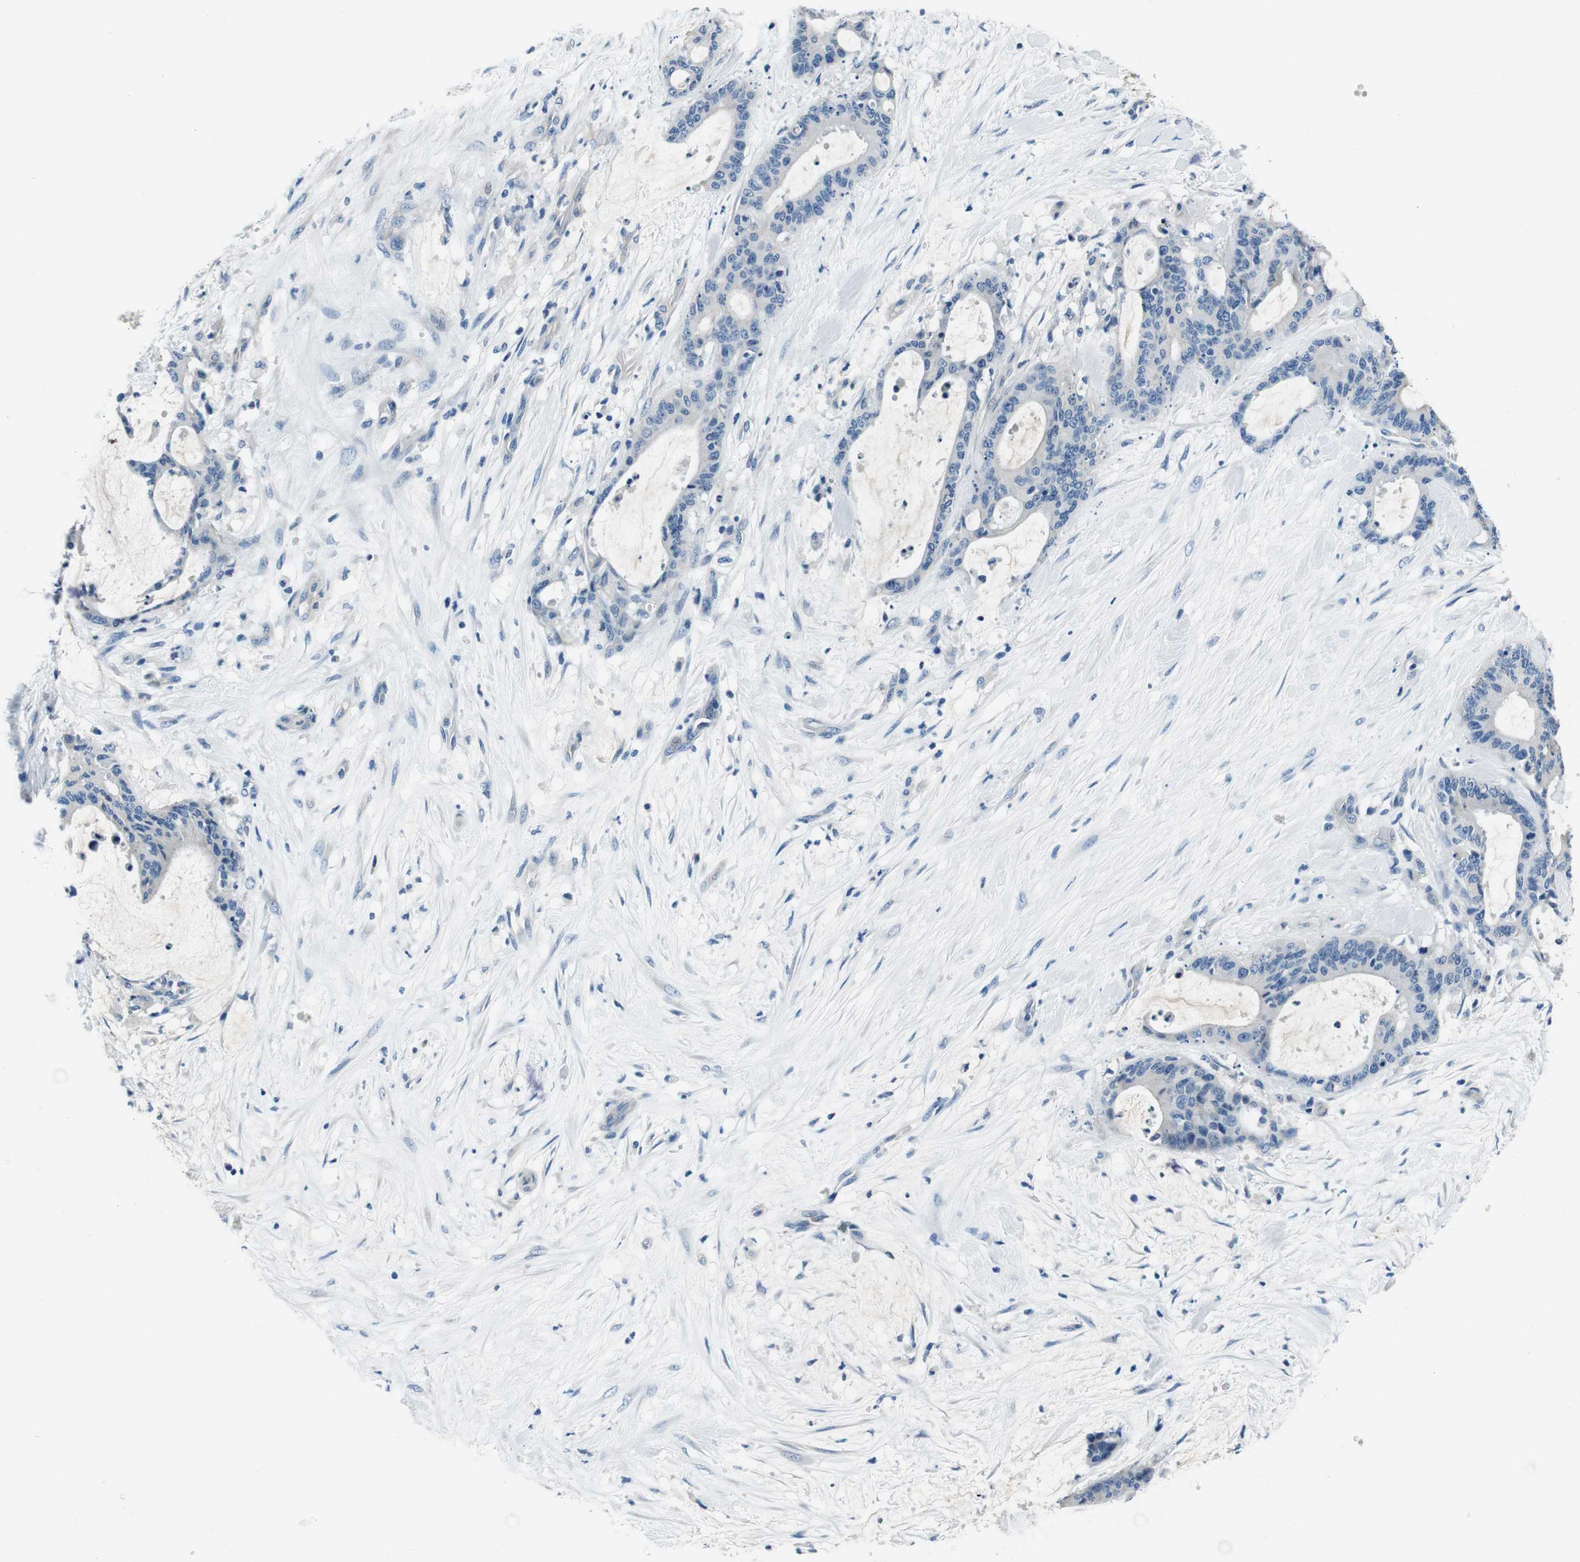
{"staining": {"intensity": "negative", "quantity": "none", "location": "none"}, "tissue": "liver cancer", "cell_type": "Tumor cells", "image_type": "cancer", "snomed": [{"axis": "morphology", "description": "Cholangiocarcinoma"}, {"axis": "topography", "description": "Liver"}], "caption": "A micrograph of human cholangiocarcinoma (liver) is negative for staining in tumor cells.", "gene": "CASQ1", "patient": {"sex": "female", "age": 73}}